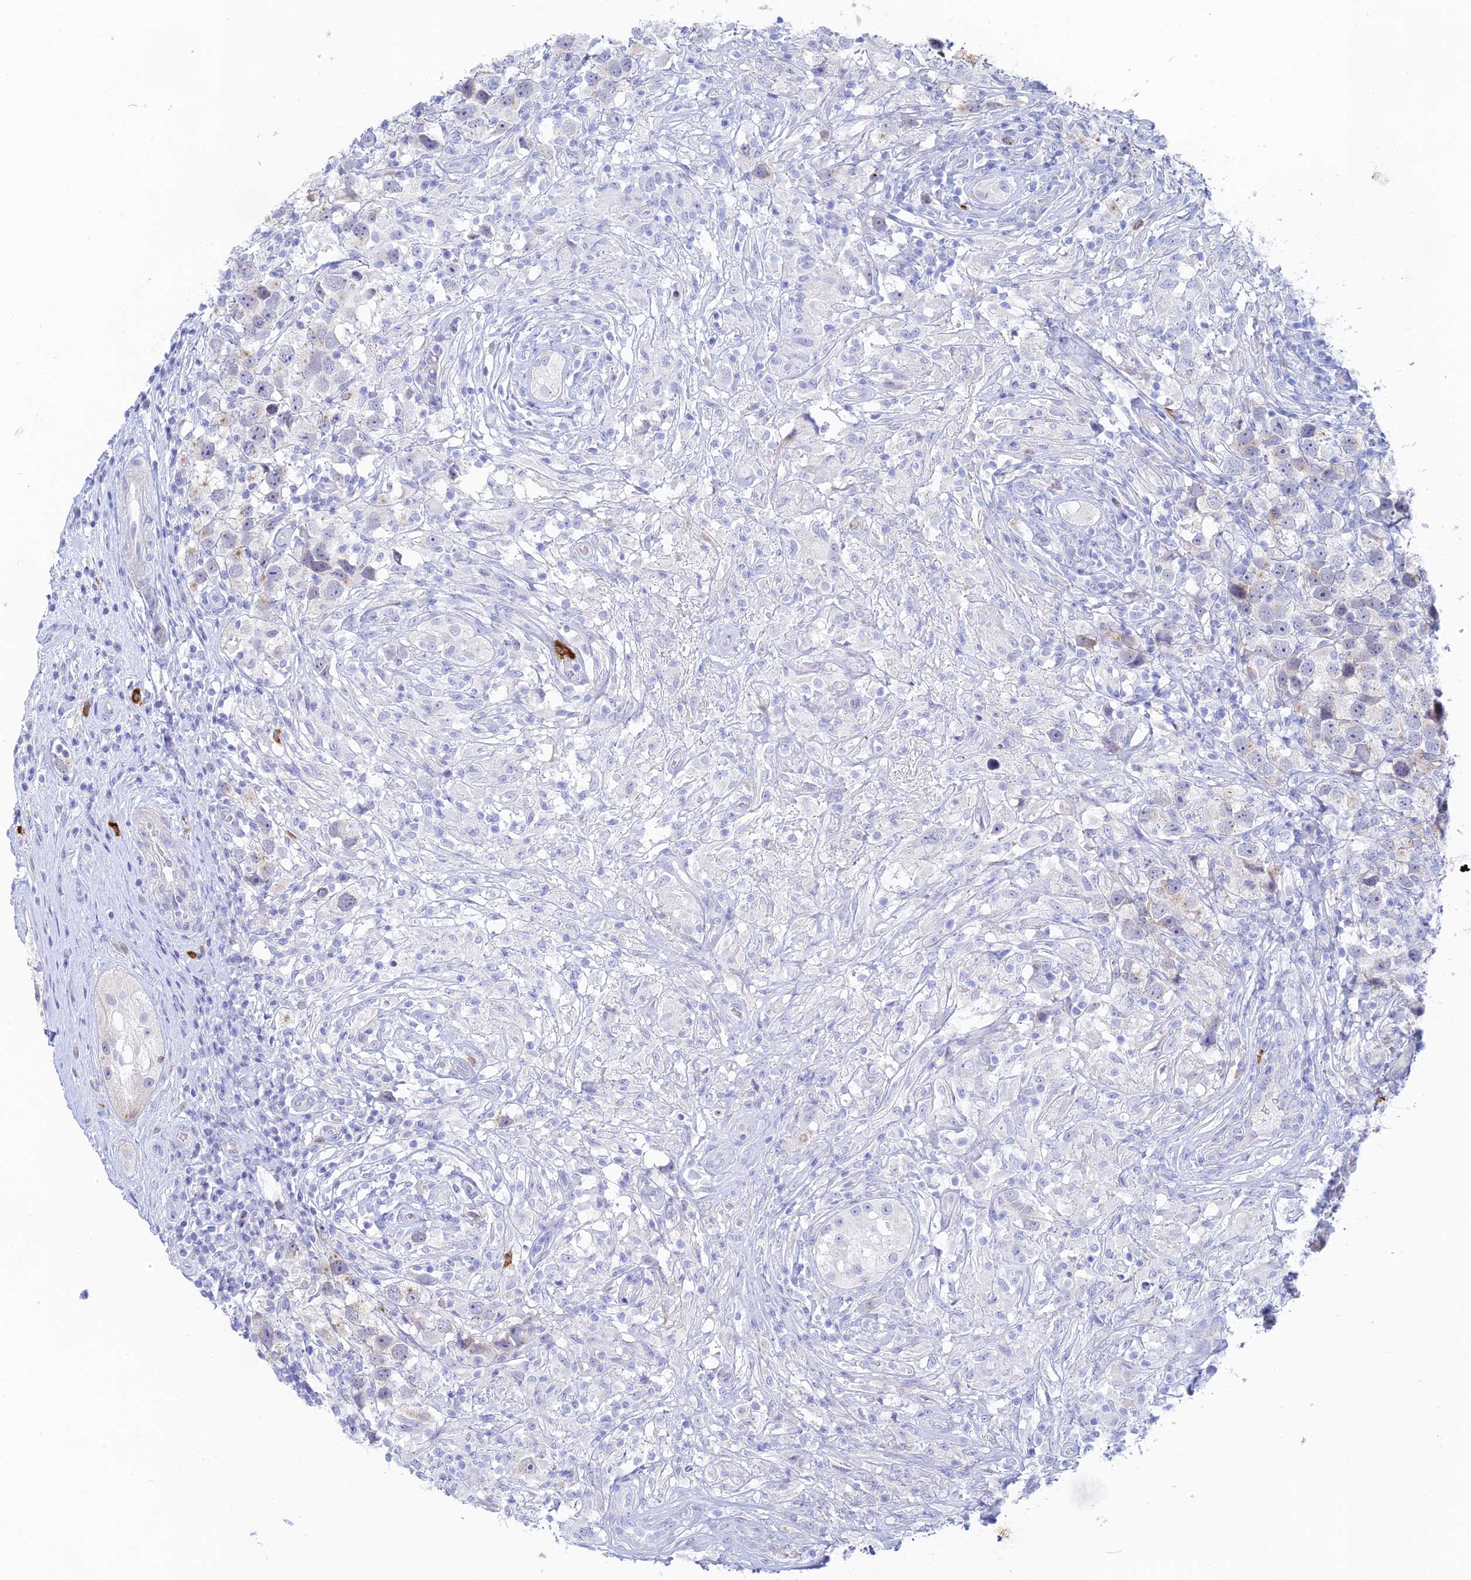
{"staining": {"intensity": "negative", "quantity": "none", "location": "none"}, "tissue": "testis cancer", "cell_type": "Tumor cells", "image_type": "cancer", "snomed": [{"axis": "morphology", "description": "Seminoma, NOS"}, {"axis": "topography", "description": "Testis"}], "caption": "IHC photomicrograph of human testis cancer (seminoma) stained for a protein (brown), which demonstrates no staining in tumor cells. Brightfield microscopy of immunohistochemistry stained with DAB (brown) and hematoxylin (blue), captured at high magnification.", "gene": "CEP152", "patient": {"sex": "male", "age": 49}}